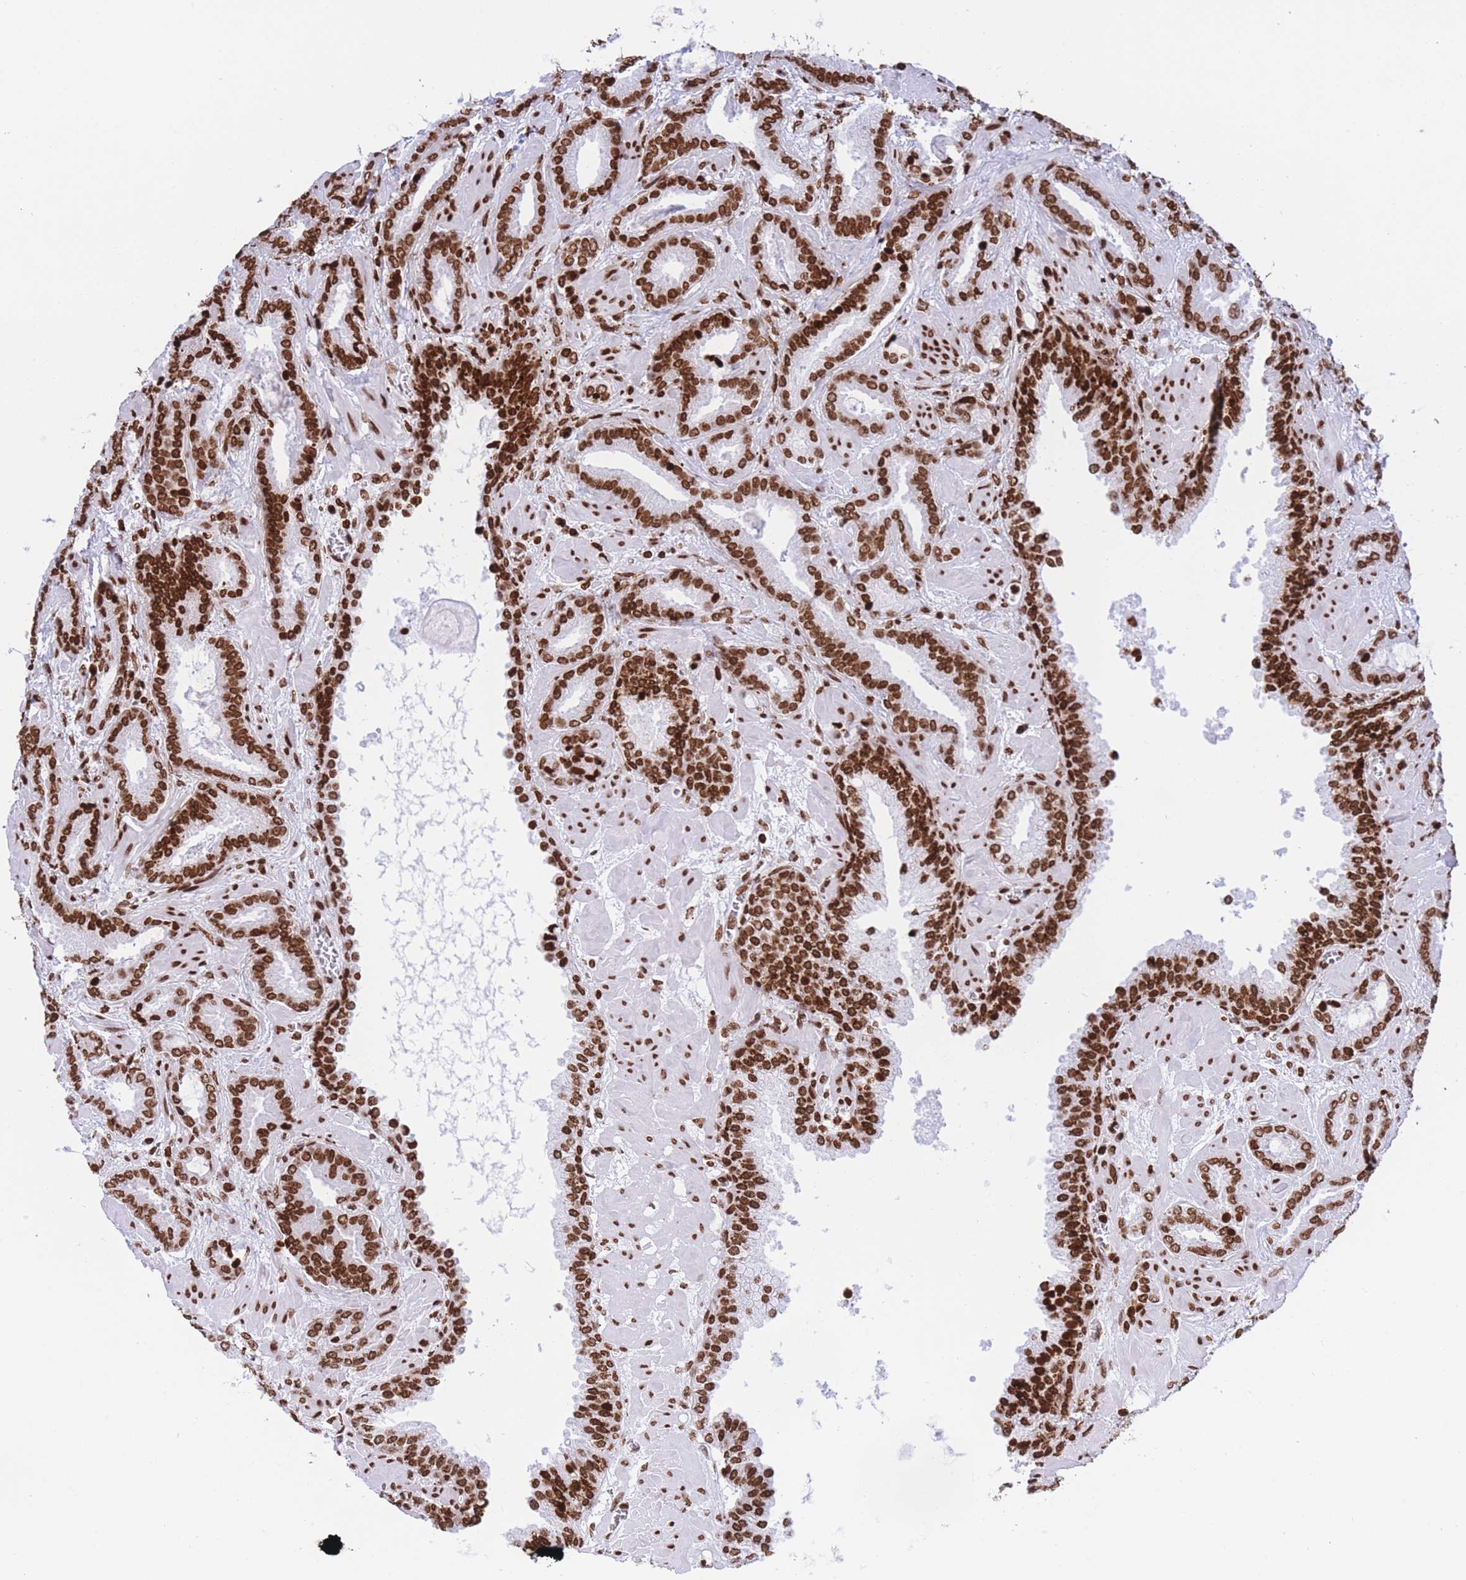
{"staining": {"intensity": "strong", "quantity": ">75%", "location": "nuclear"}, "tissue": "prostate cancer", "cell_type": "Tumor cells", "image_type": "cancer", "snomed": [{"axis": "morphology", "description": "Adenocarcinoma, Low grade"}, {"axis": "topography", "description": "Prostate"}], "caption": "Strong nuclear protein staining is appreciated in approximately >75% of tumor cells in prostate cancer (adenocarcinoma (low-grade)).", "gene": "H2BC11", "patient": {"sex": "male", "age": 62}}